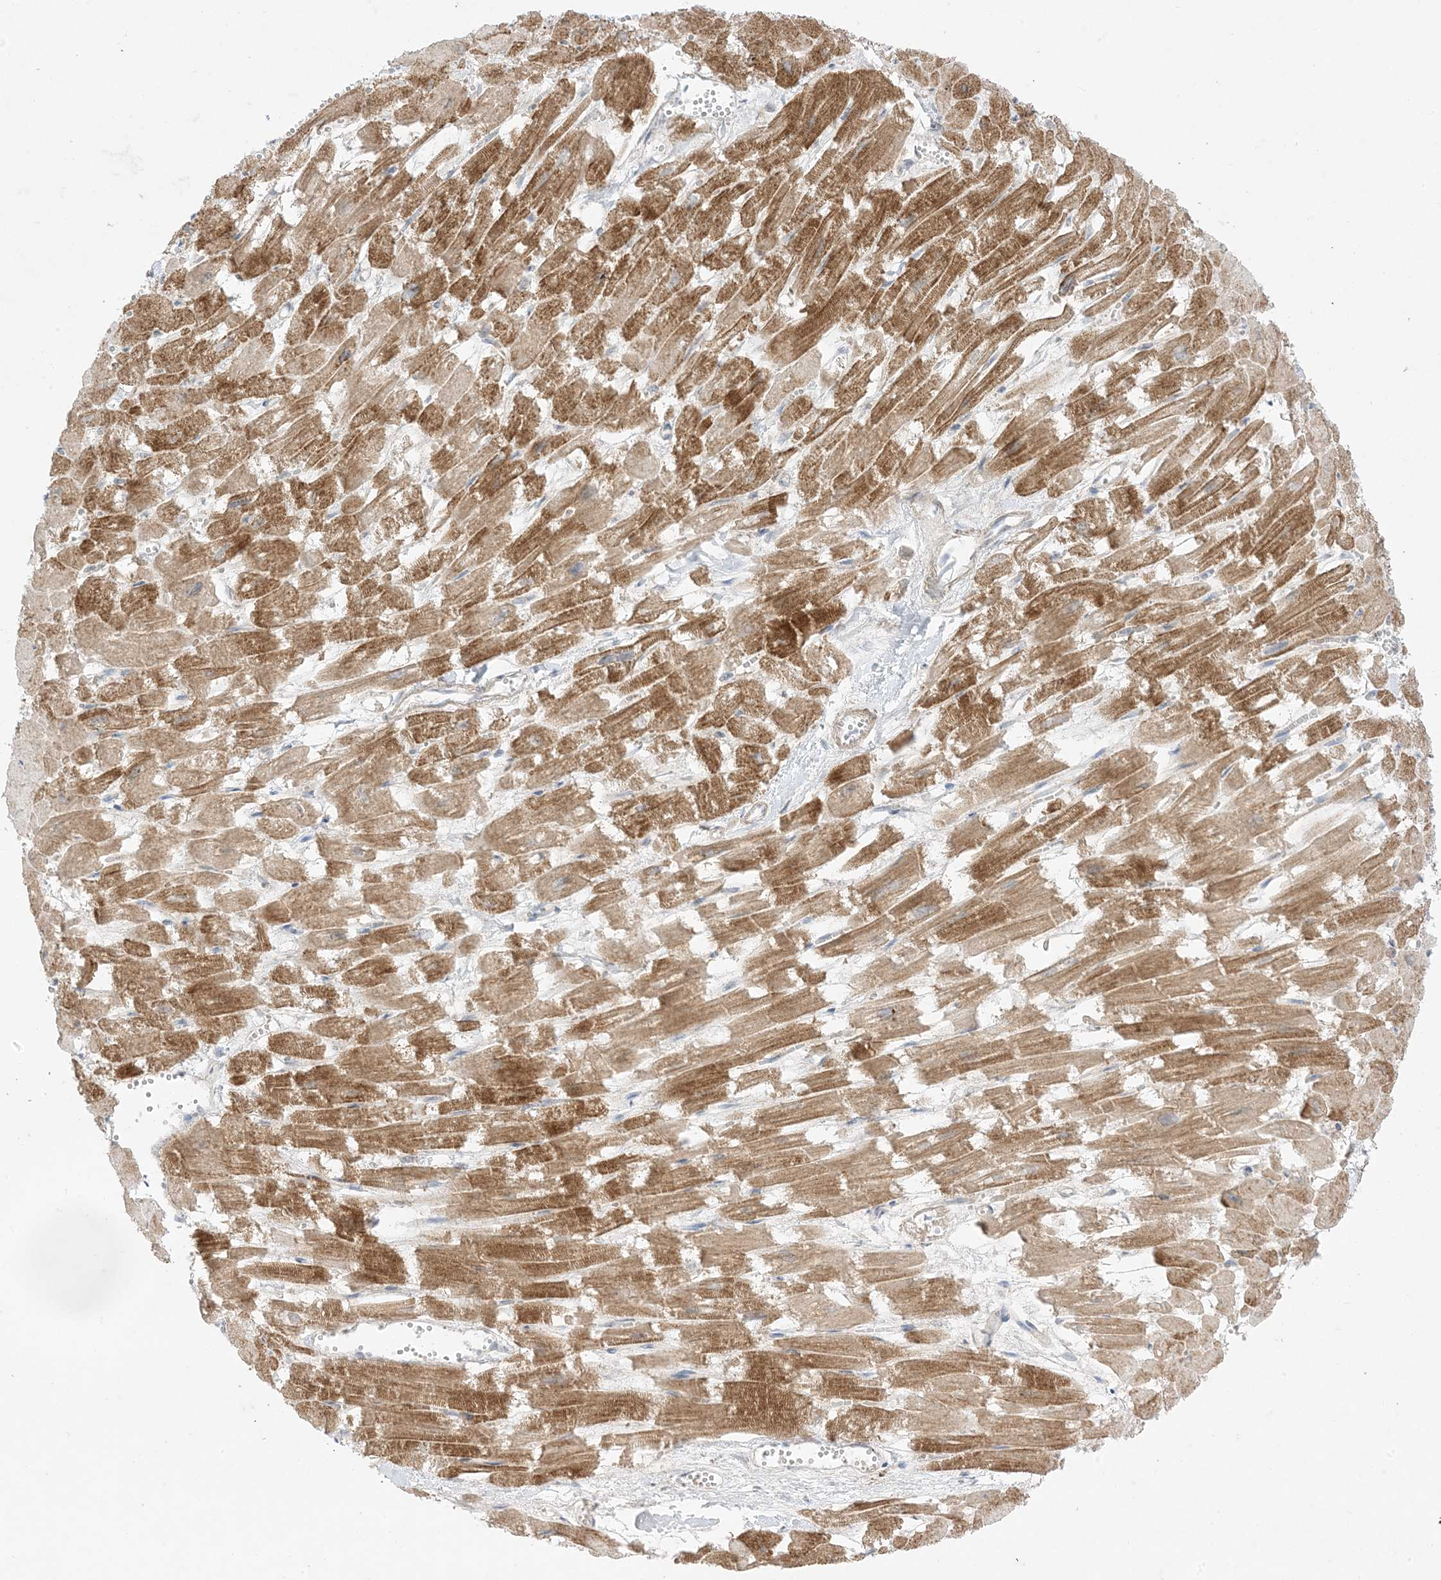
{"staining": {"intensity": "moderate", "quantity": ">75%", "location": "cytoplasmic/membranous"}, "tissue": "heart muscle", "cell_type": "Cardiomyocytes", "image_type": "normal", "snomed": [{"axis": "morphology", "description": "Normal tissue, NOS"}, {"axis": "topography", "description": "Heart"}], "caption": "Immunohistochemistry histopathology image of normal heart muscle: human heart muscle stained using immunohistochemistry (IHC) exhibits medium levels of moderate protein expression localized specifically in the cytoplasmic/membranous of cardiomyocytes, appearing as a cytoplasmic/membranous brown color.", "gene": "ODC1", "patient": {"sex": "male", "age": 54}}